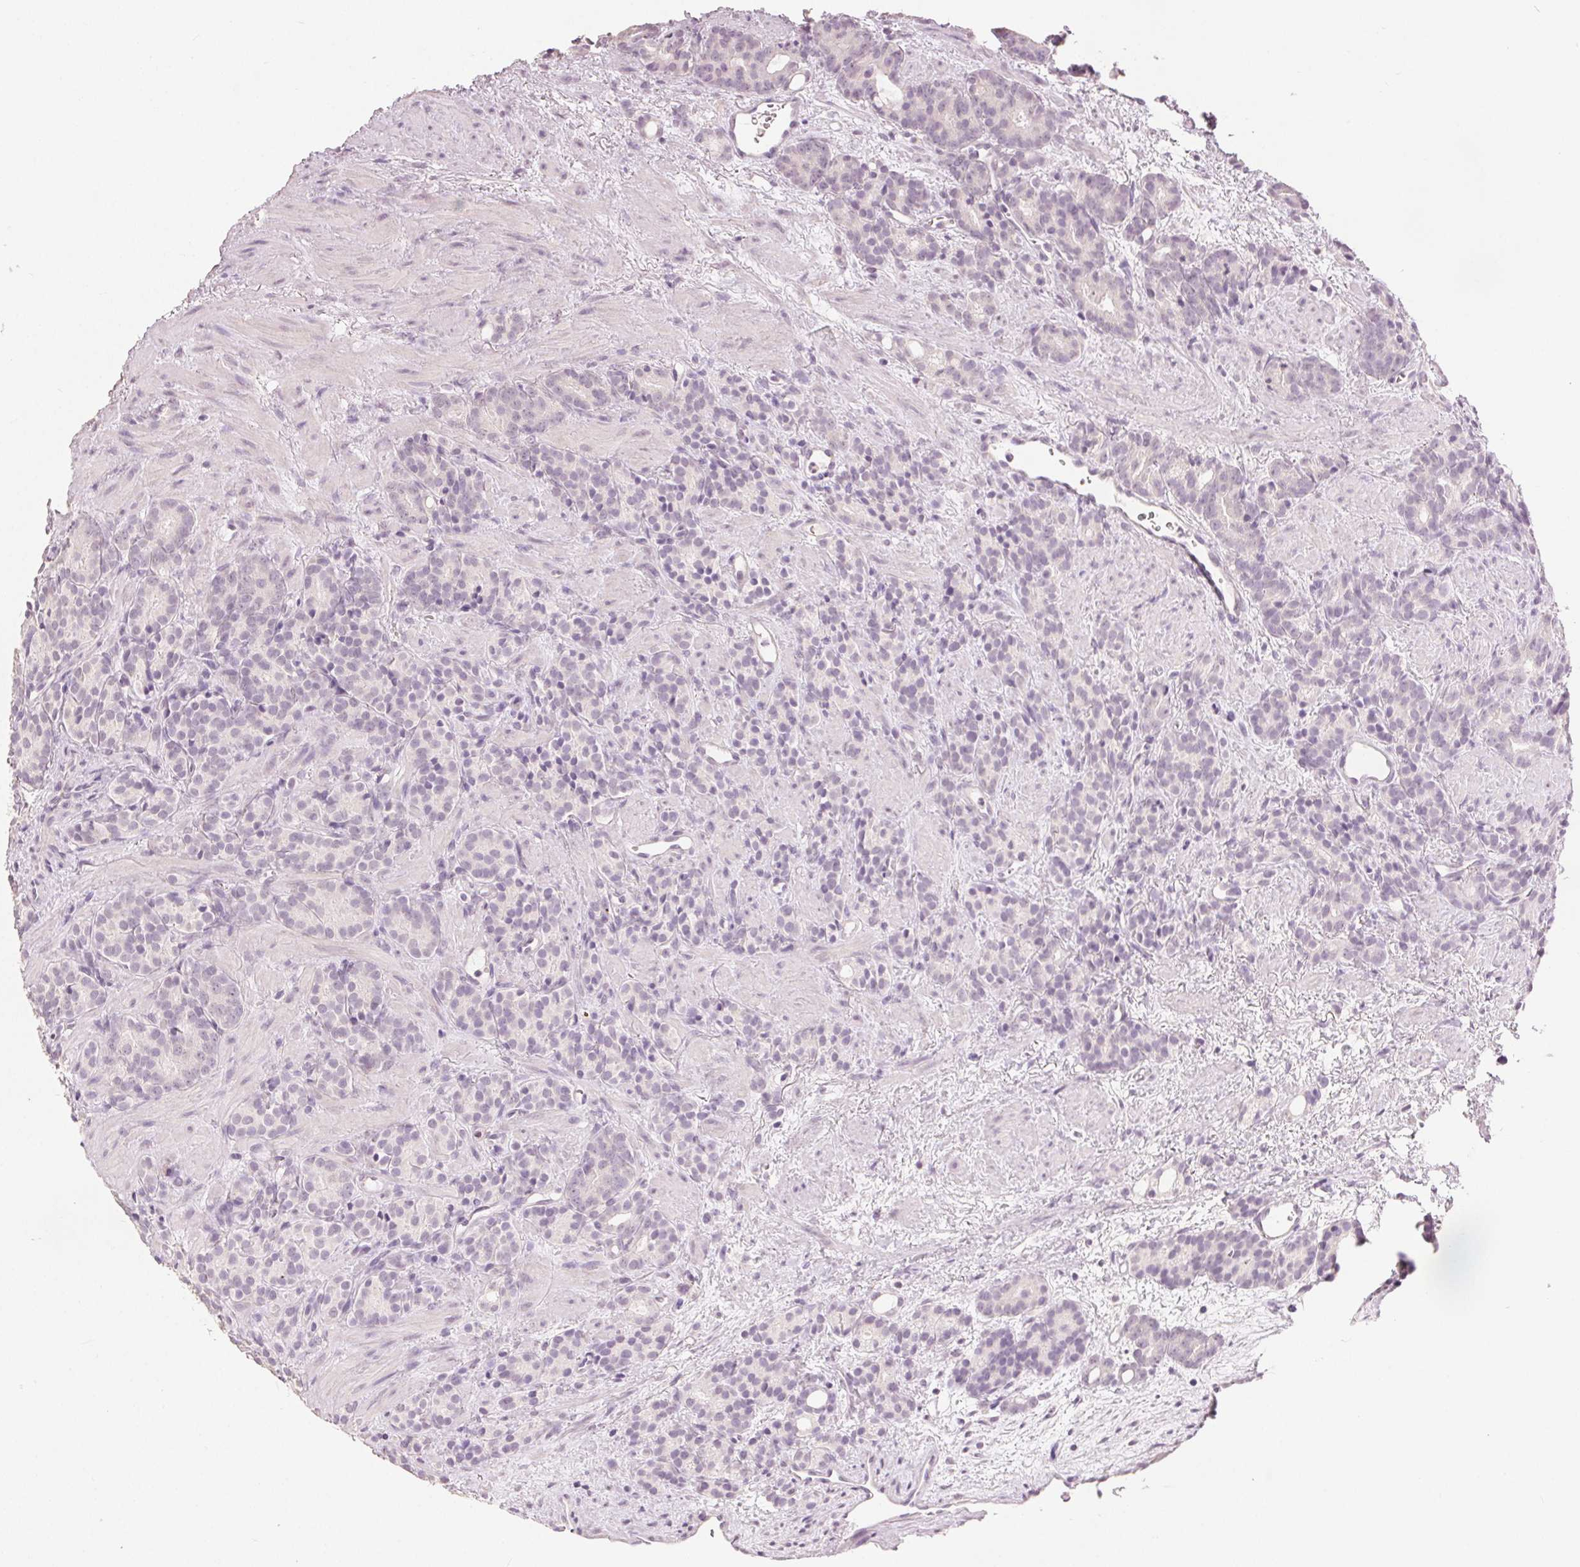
{"staining": {"intensity": "negative", "quantity": "none", "location": "none"}, "tissue": "prostate cancer", "cell_type": "Tumor cells", "image_type": "cancer", "snomed": [{"axis": "morphology", "description": "Adenocarcinoma, High grade"}, {"axis": "topography", "description": "Prostate"}], "caption": "An immunohistochemistry photomicrograph of high-grade adenocarcinoma (prostate) is shown. There is no staining in tumor cells of high-grade adenocarcinoma (prostate). (Immunohistochemistry (ihc), brightfield microscopy, high magnification).", "gene": "CA12", "patient": {"sex": "male", "age": 84}}